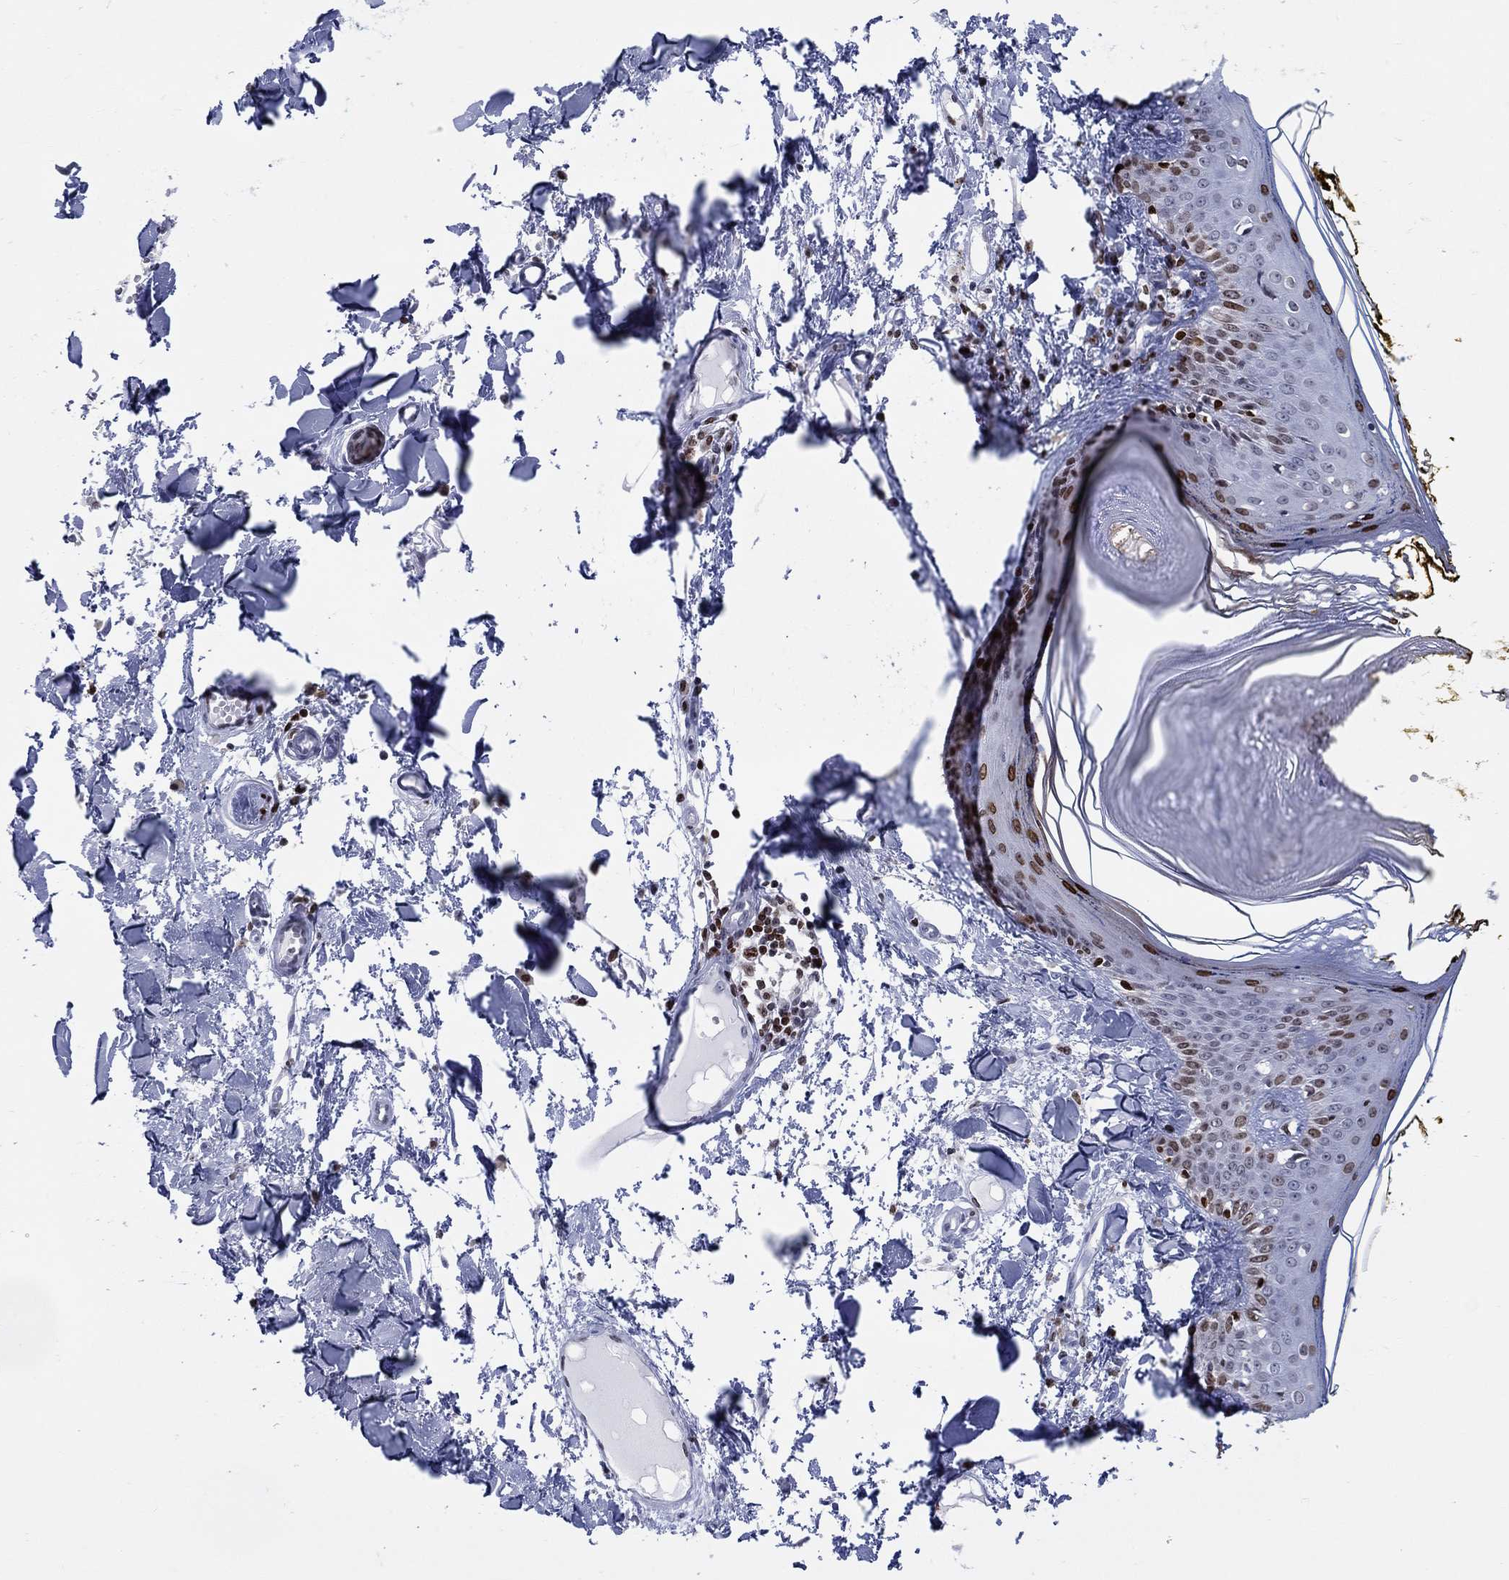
{"staining": {"intensity": "negative", "quantity": "none", "location": "none"}, "tissue": "skin", "cell_type": "Fibroblasts", "image_type": "normal", "snomed": [{"axis": "morphology", "description": "Normal tissue, NOS"}, {"axis": "topography", "description": "Skin"}], "caption": "An image of human skin is negative for staining in fibroblasts.", "gene": "HMGA1", "patient": {"sex": "male", "age": 76}}